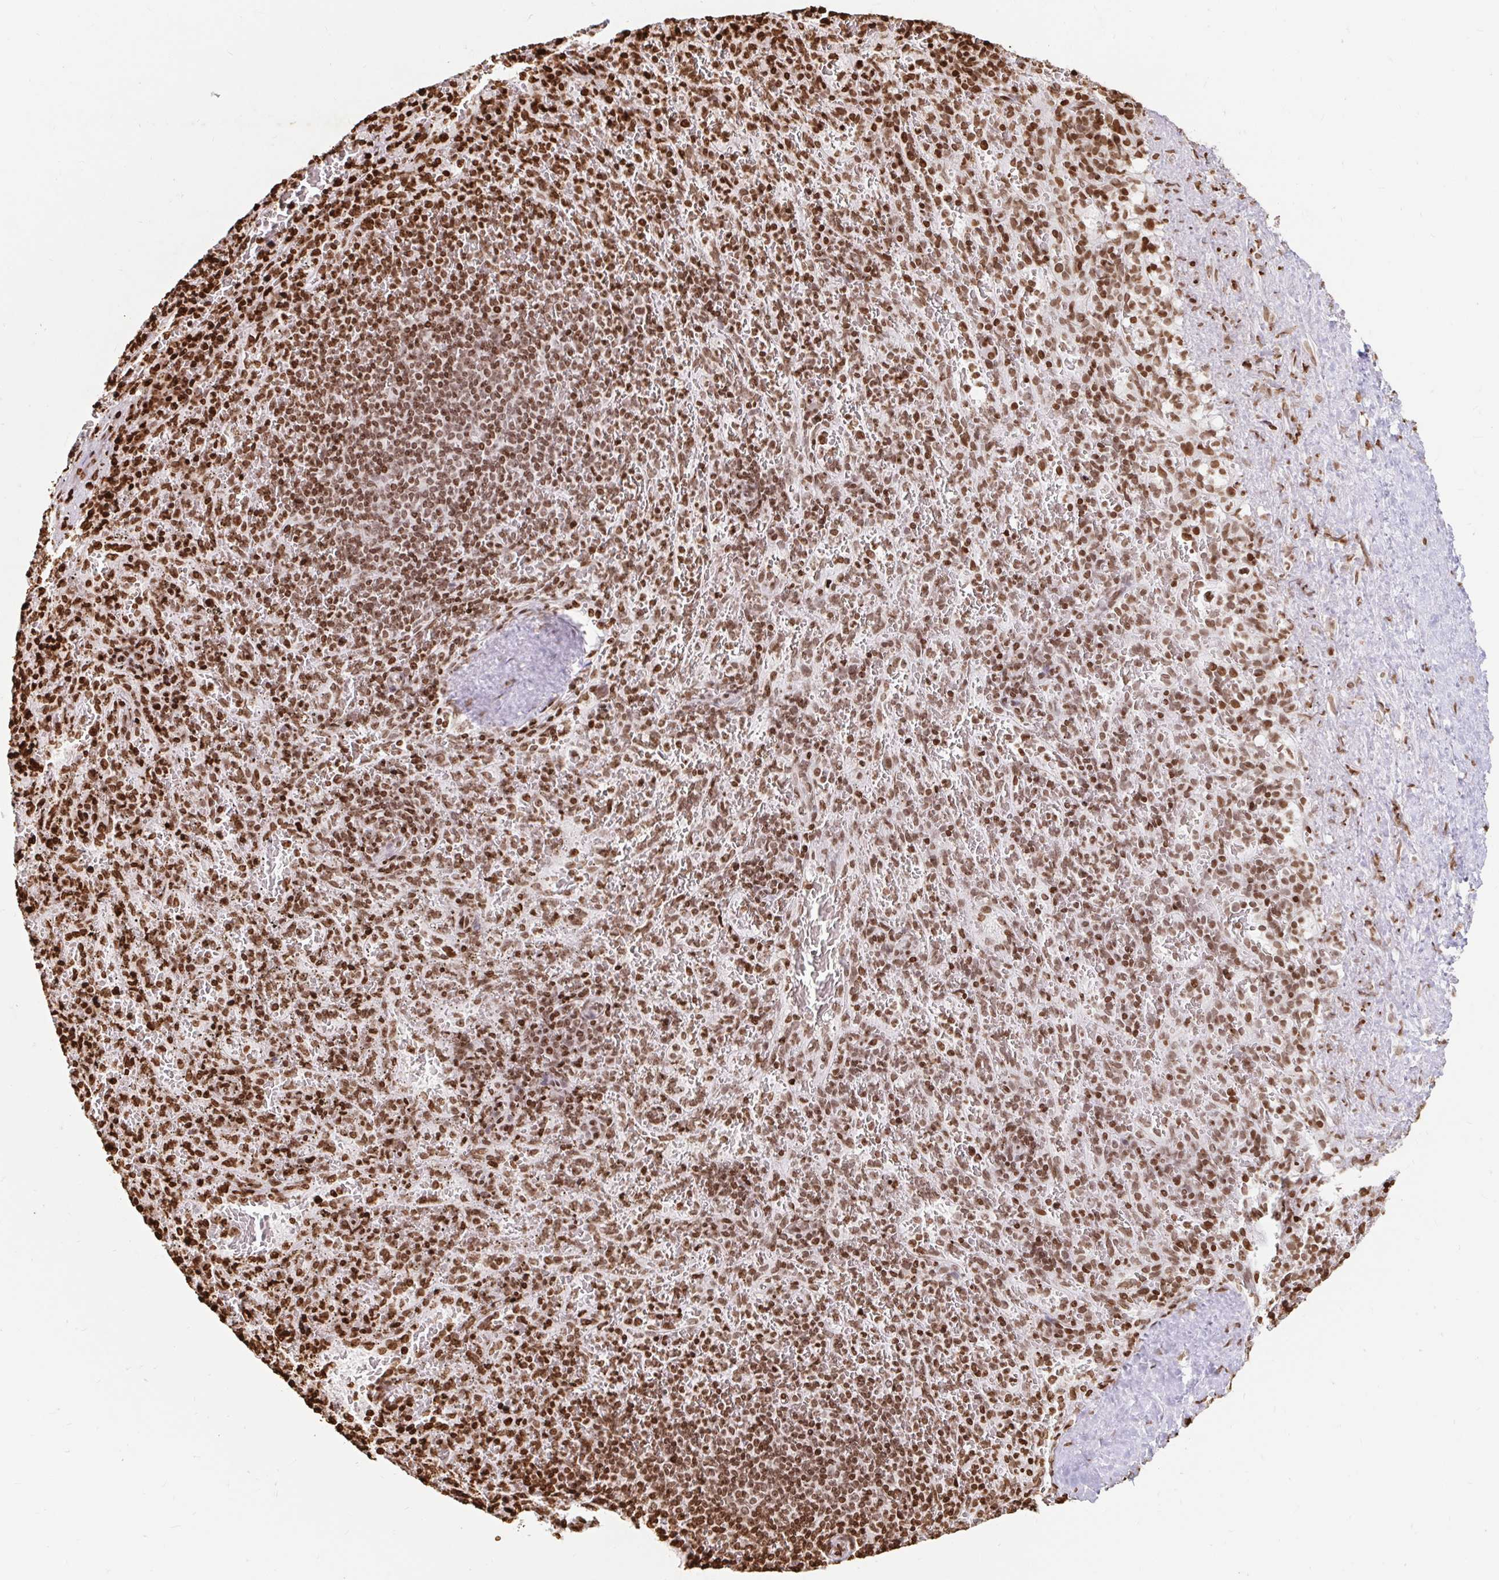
{"staining": {"intensity": "moderate", "quantity": ">75%", "location": "nuclear"}, "tissue": "spleen", "cell_type": "Cells in red pulp", "image_type": "normal", "snomed": [{"axis": "morphology", "description": "Normal tissue, NOS"}, {"axis": "topography", "description": "Spleen"}], "caption": "Immunohistochemistry (IHC) histopathology image of normal human spleen stained for a protein (brown), which reveals medium levels of moderate nuclear expression in approximately >75% of cells in red pulp.", "gene": "H2BC5", "patient": {"sex": "male", "age": 57}}